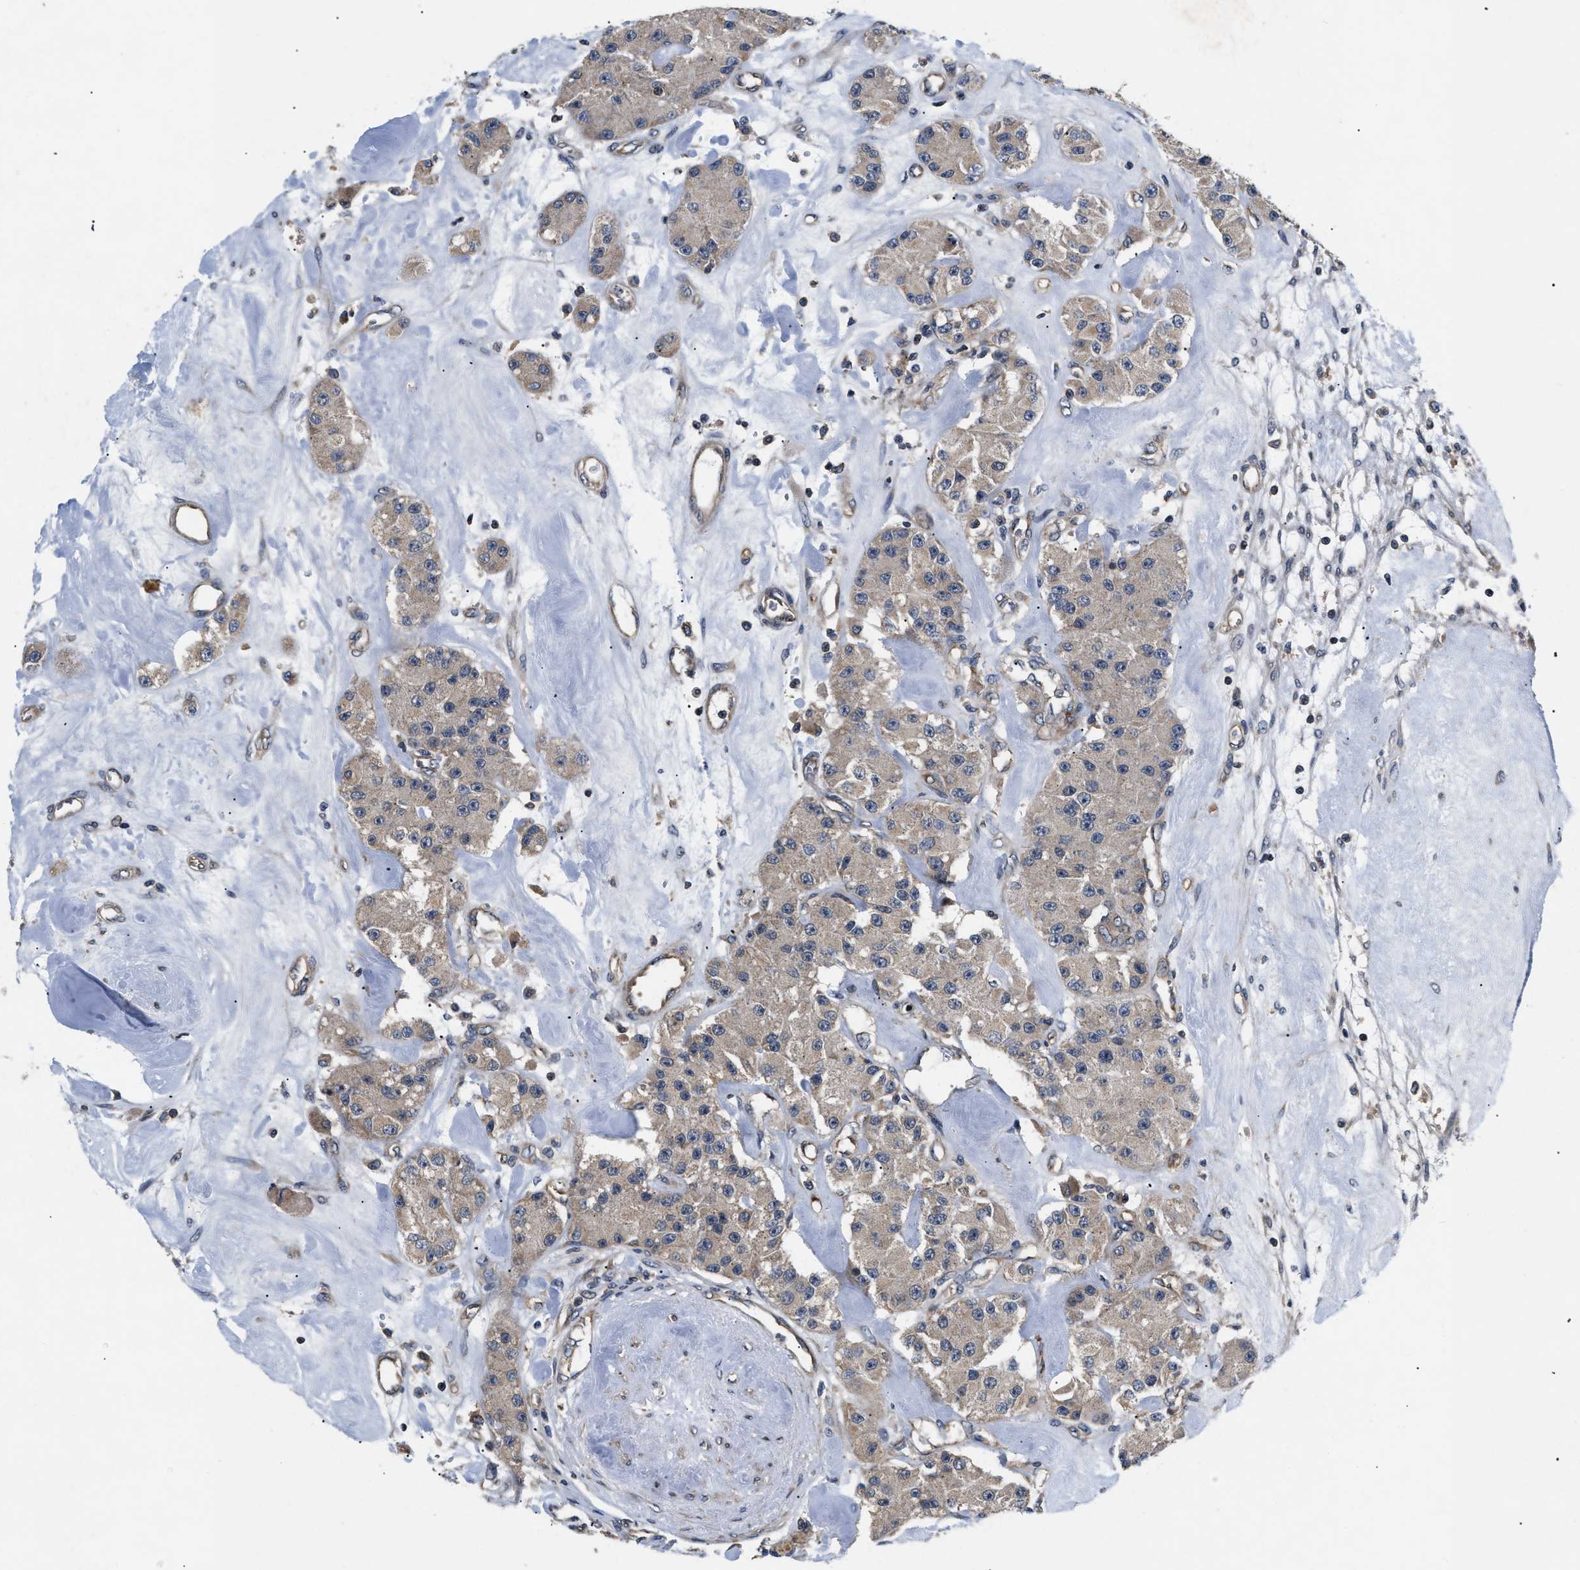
{"staining": {"intensity": "weak", "quantity": ">75%", "location": "cytoplasmic/membranous"}, "tissue": "carcinoid", "cell_type": "Tumor cells", "image_type": "cancer", "snomed": [{"axis": "morphology", "description": "Carcinoid, malignant, NOS"}, {"axis": "topography", "description": "Pancreas"}], "caption": "An immunohistochemistry (IHC) histopathology image of tumor tissue is shown. Protein staining in brown shows weak cytoplasmic/membranous positivity in malignant carcinoid within tumor cells.", "gene": "HMGCR", "patient": {"sex": "male", "age": 41}}